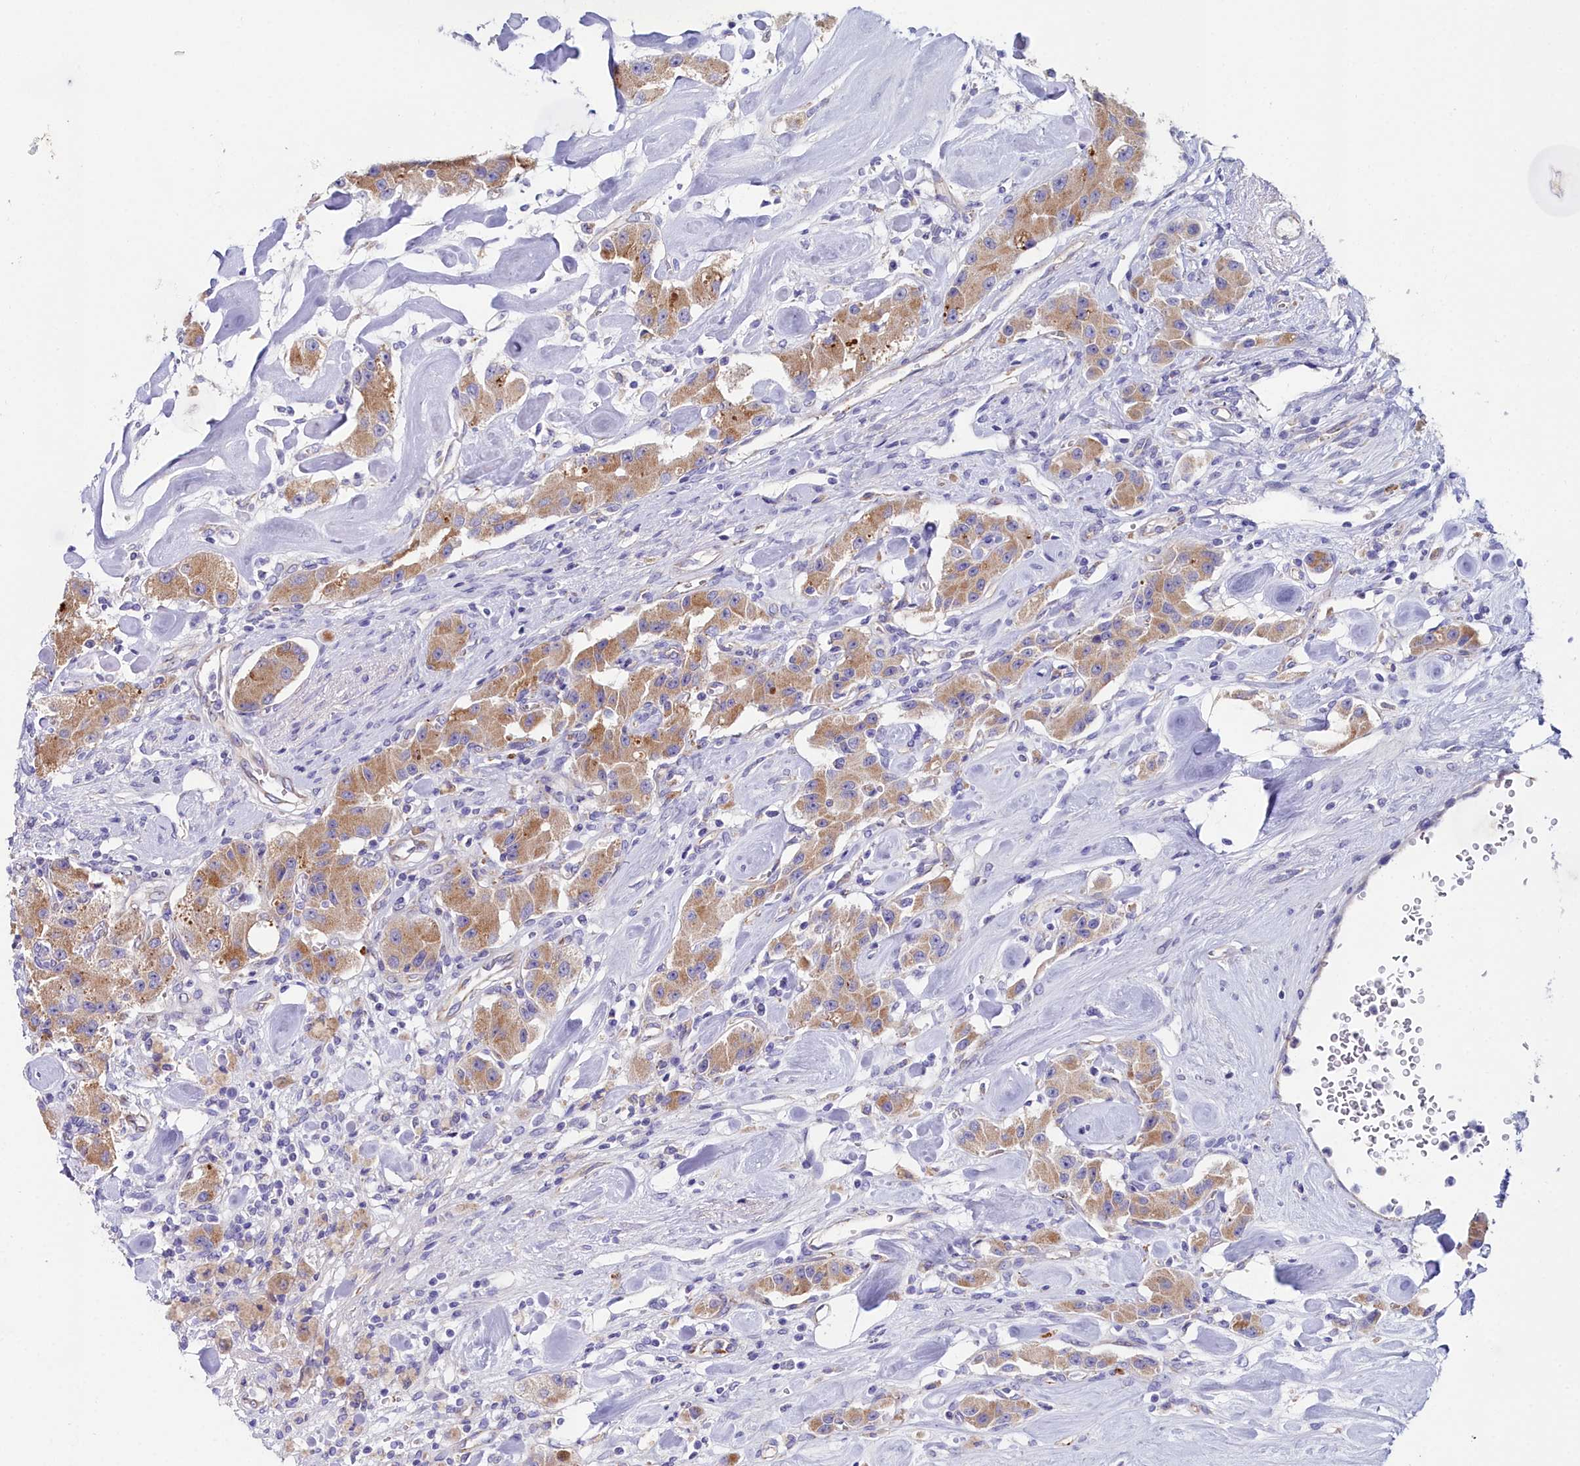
{"staining": {"intensity": "moderate", "quantity": ">75%", "location": "cytoplasmic/membranous"}, "tissue": "carcinoid", "cell_type": "Tumor cells", "image_type": "cancer", "snomed": [{"axis": "morphology", "description": "Carcinoid, malignant, NOS"}, {"axis": "topography", "description": "Pancreas"}], "caption": "Immunohistochemistry (IHC) histopathology image of malignant carcinoid stained for a protein (brown), which shows medium levels of moderate cytoplasmic/membranous positivity in about >75% of tumor cells.", "gene": "SLC49A3", "patient": {"sex": "male", "age": 41}}